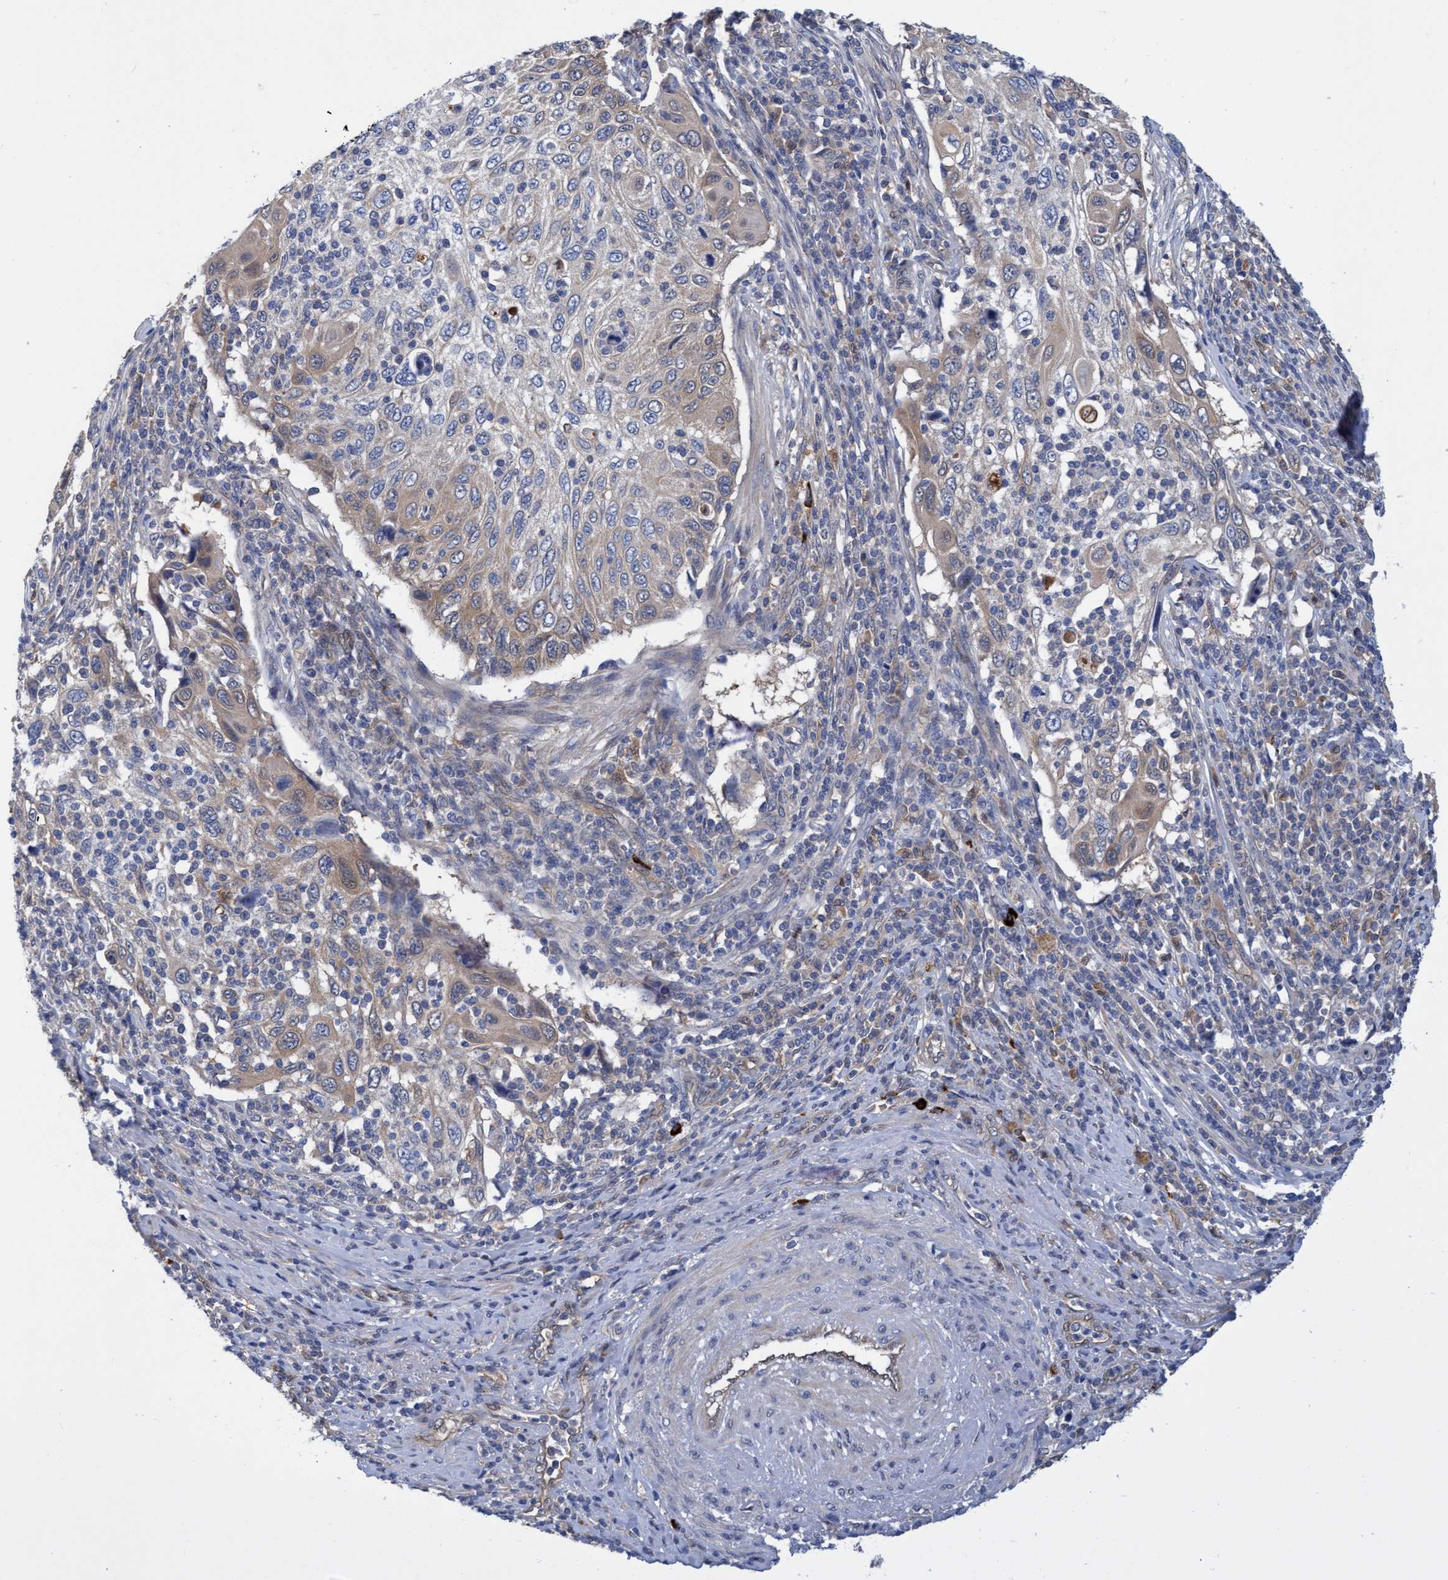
{"staining": {"intensity": "weak", "quantity": ">75%", "location": "cytoplasmic/membranous"}, "tissue": "cervical cancer", "cell_type": "Tumor cells", "image_type": "cancer", "snomed": [{"axis": "morphology", "description": "Squamous cell carcinoma, NOS"}, {"axis": "topography", "description": "Cervix"}], "caption": "Immunohistochemistry (IHC) histopathology image of human cervical cancer (squamous cell carcinoma) stained for a protein (brown), which demonstrates low levels of weak cytoplasmic/membranous staining in approximately >75% of tumor cells.", "gene": "PNPO", "patient": {"sex": "female", "age": 70}}